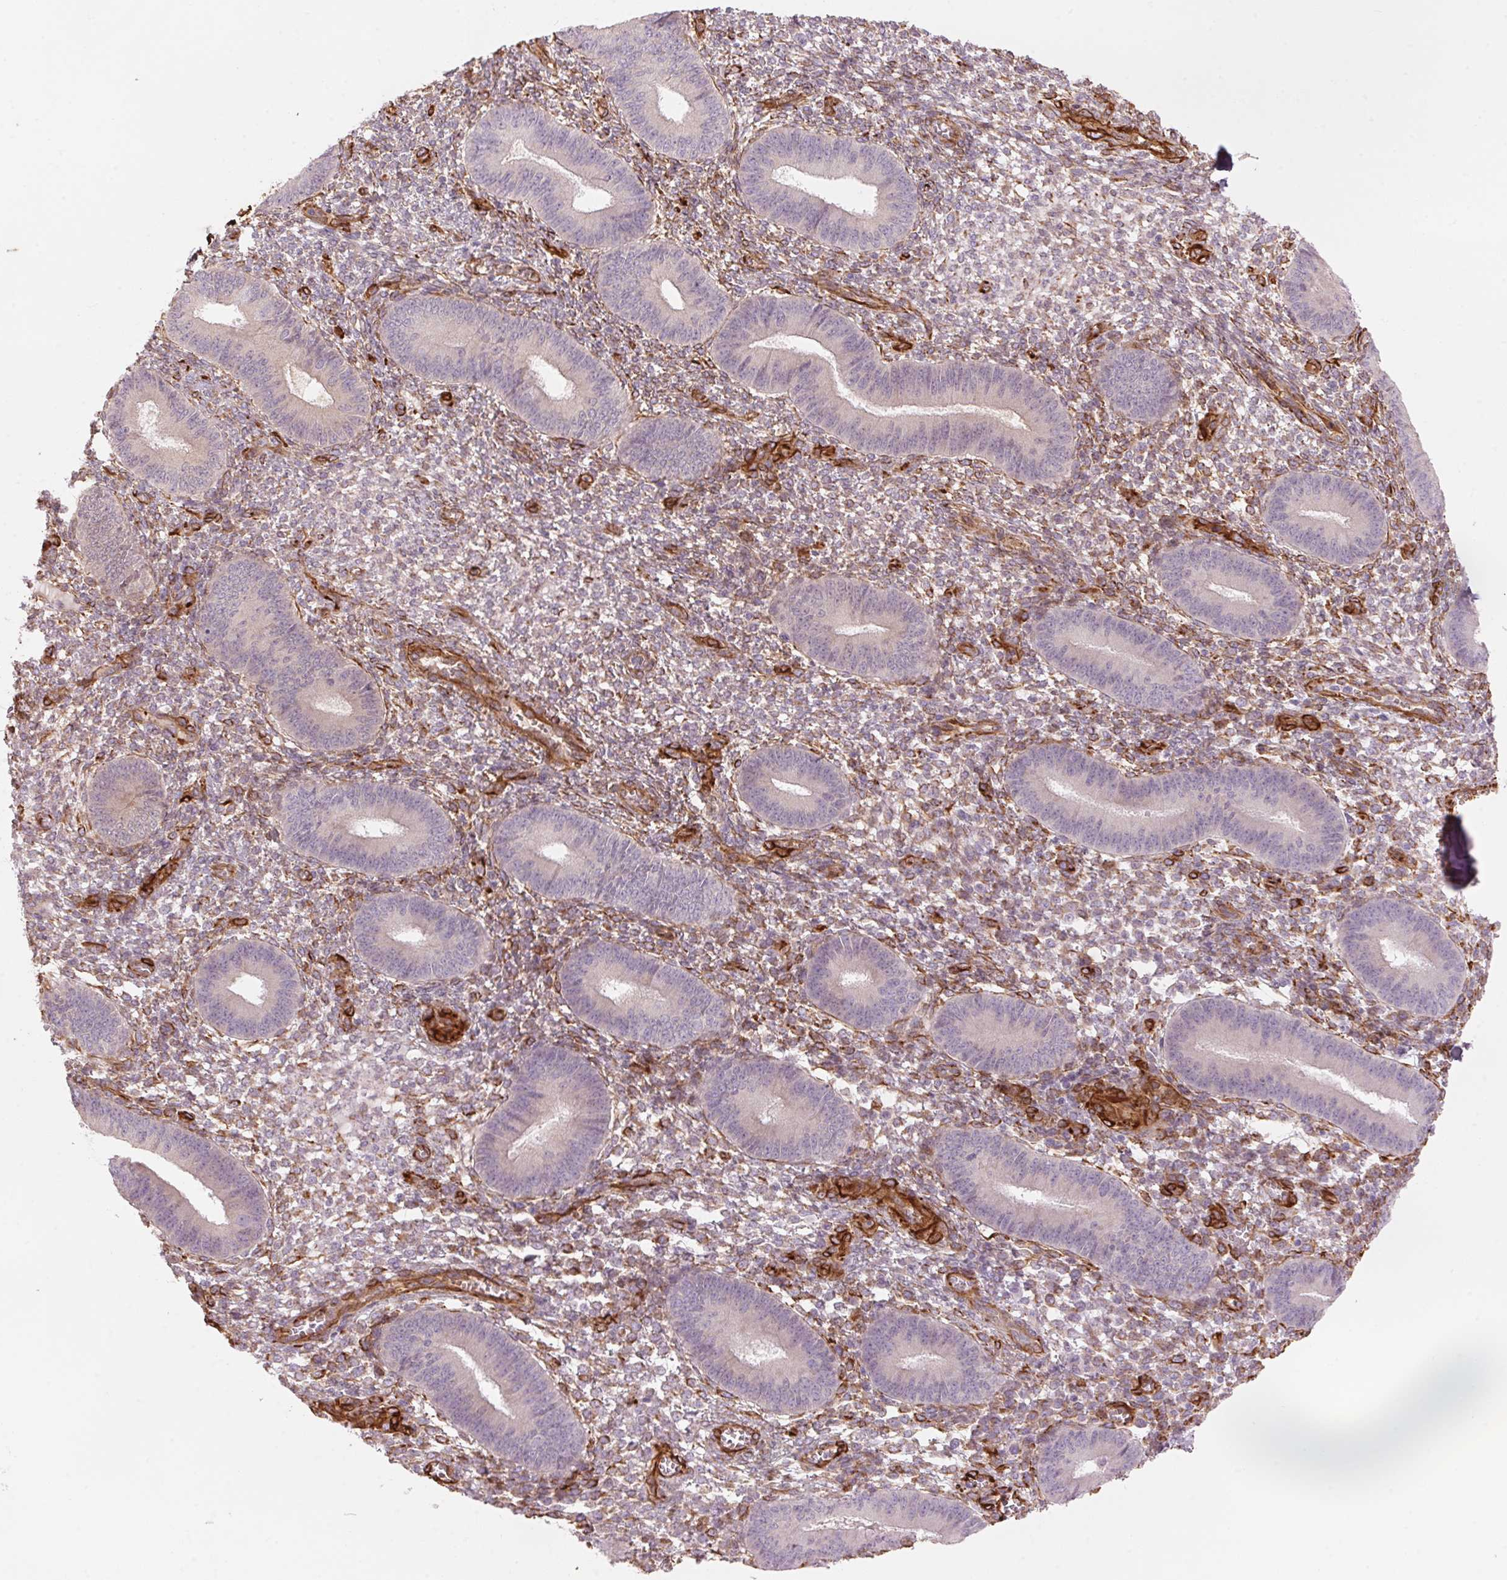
{"staining": {"intensity": "strong", "quantity": "<25%", "location": "cytoplasmic/membranous"}, "tissue": "endometrium", "cell_type": "Cells in endometrial stroma", "image_type": "normal", "snomed": [{"axis": "morphology", "description": "Normal tissue, NOS"}, {"axis": "topography", "description": "Endometrium"}], "caption": "Cells in endometrial stroma display strong cytoplasmic/membranous positivity in approximately <25% of cells in unremarkable endometrium. The protein of interest is stained brown, and the nuclei are stained in blue (DAB IHC with brightfield microscopy, high magnification).", "gene": "CLPS", "patient": {"sex": "female", "age": 42}}